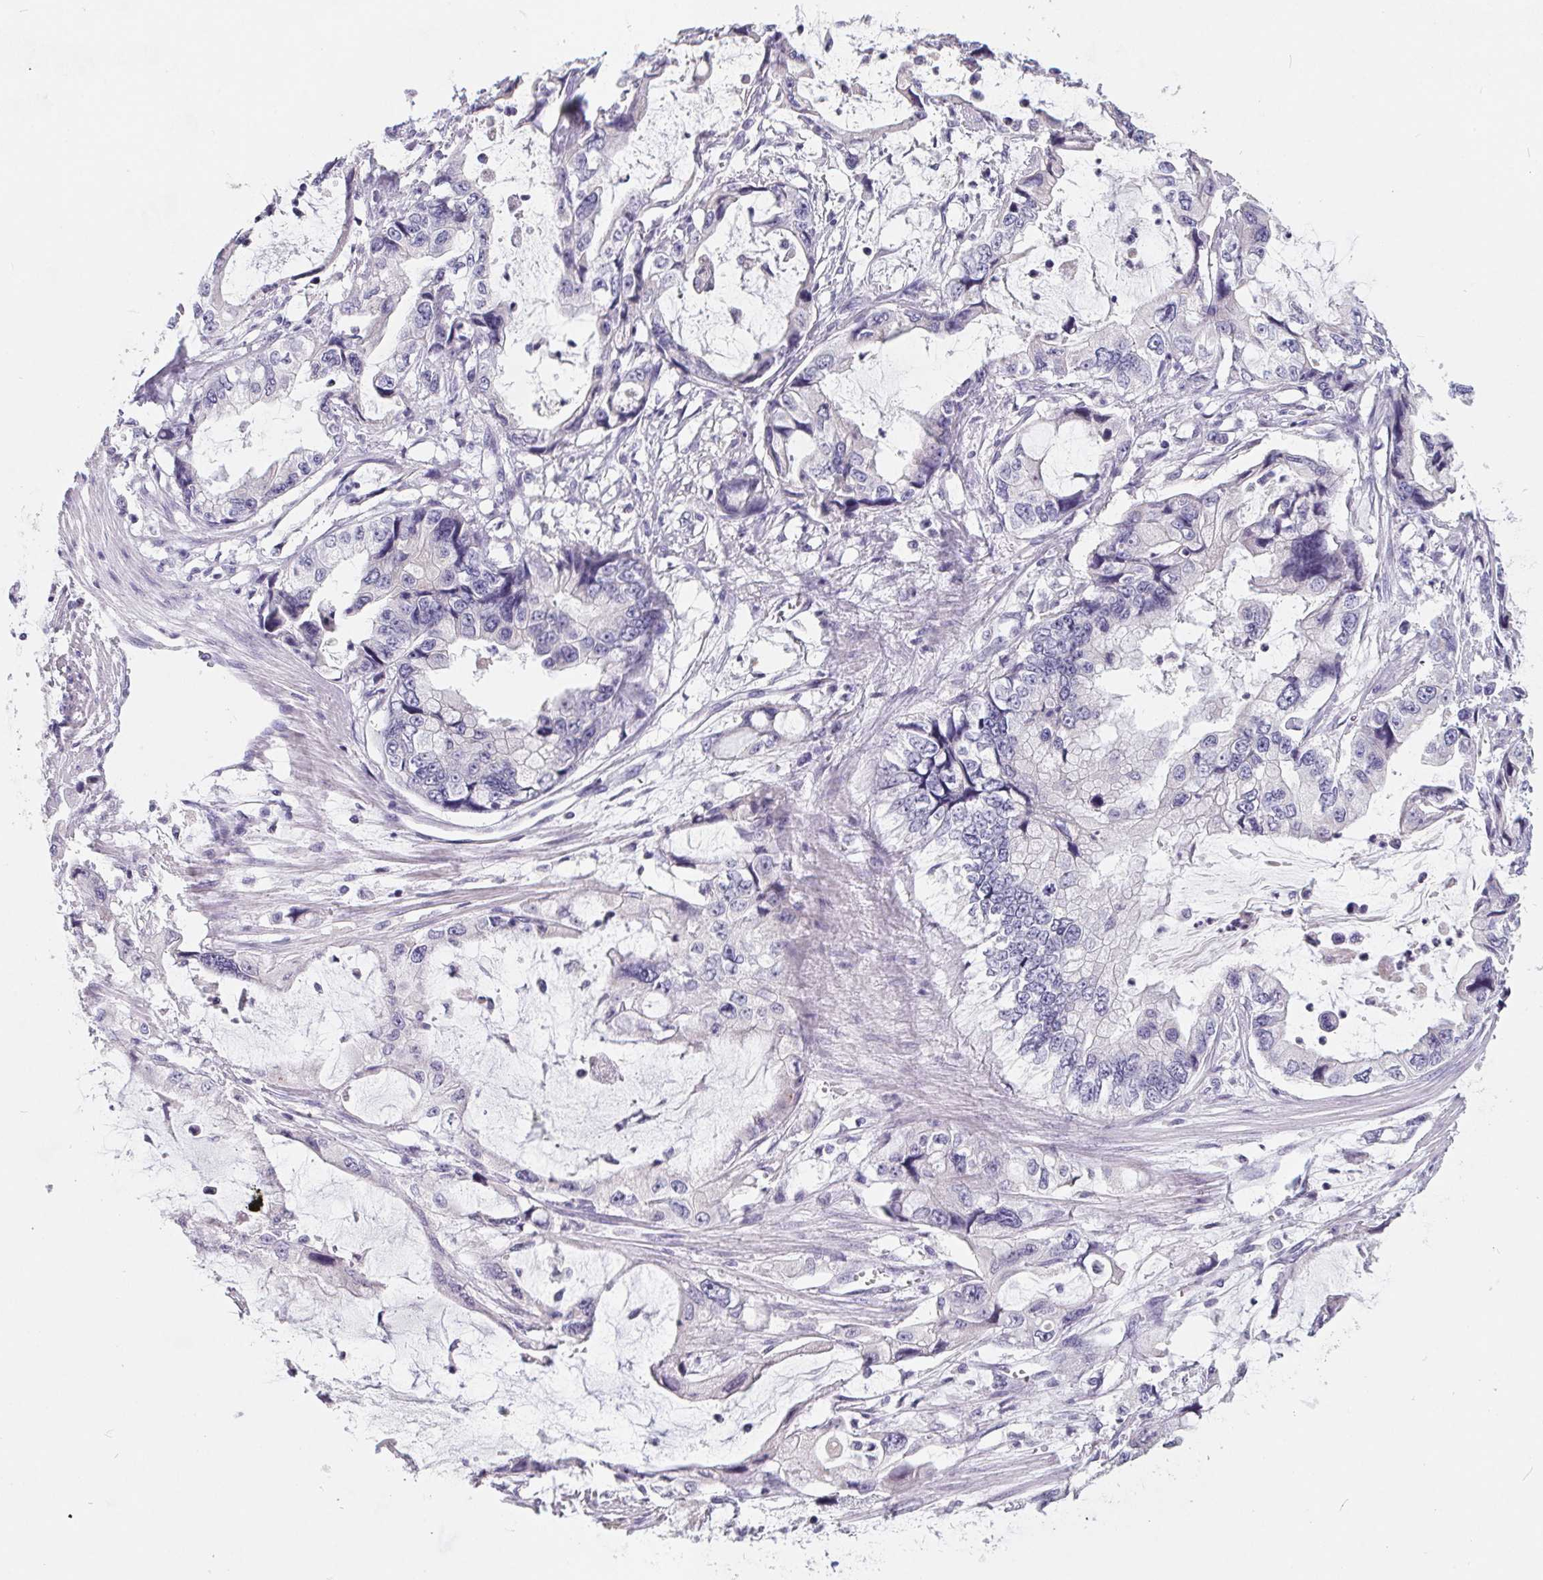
{"staining": {"intensity": "negative", "quantity": "none", "location": "none"}, "tissue": "stomach cancer", "cell_type": "Tumor cells", "image_type": "cancer", "snomed": [{"axis": "morphology", "description": "Adenocarcinoma, NOS"}, {"axis": "topography", "description": "Pancreas"}, {"axis": "topography", "description": "Stomach, upper"}, {"axis": "topography", "description": "Stomach"}], "caption": "There is no significant expression in tumor cells of stomach adenocarcinoma.", "gene": "FDX1", "patient": {"sex": "male", "age": 77}}